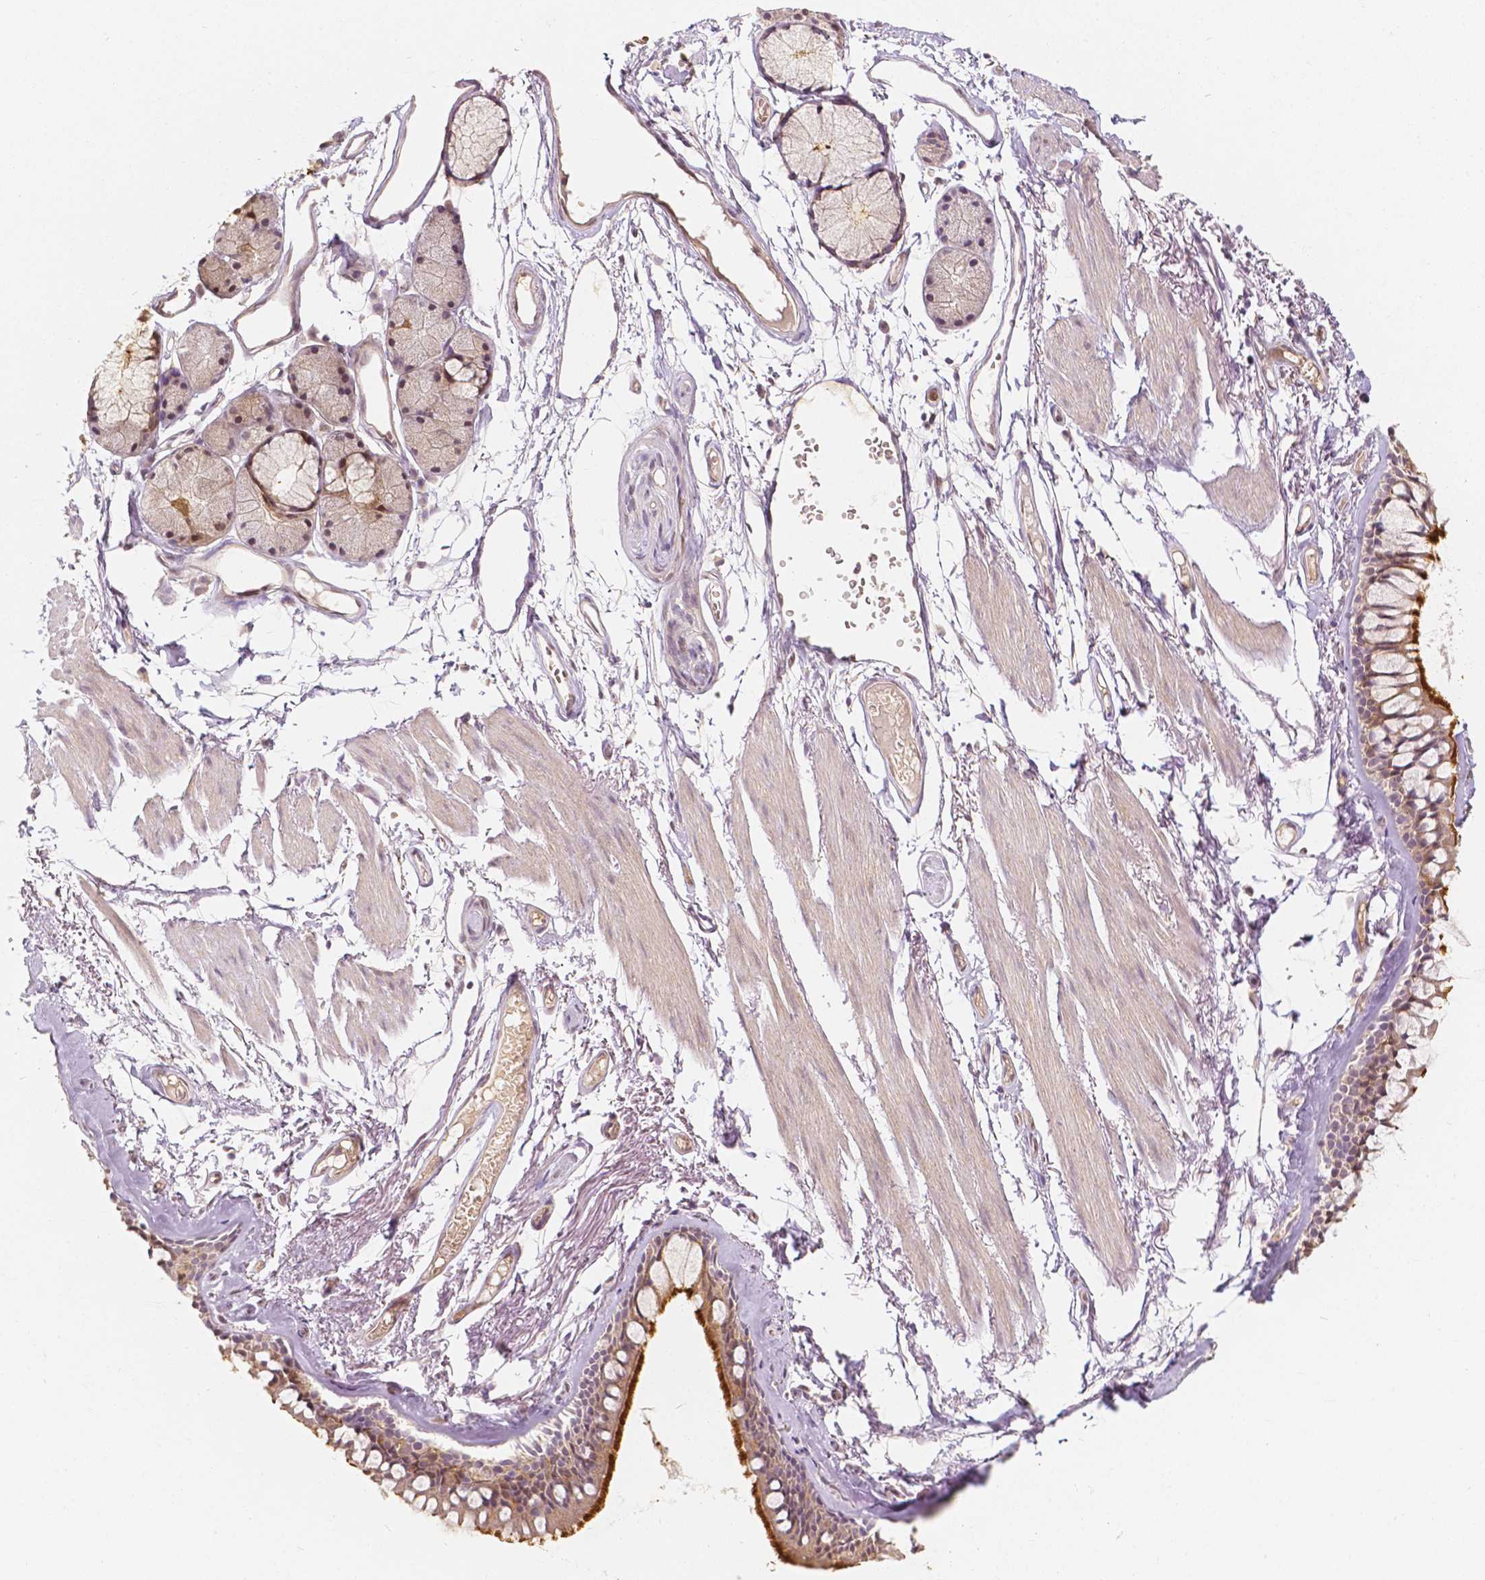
{"staining": {"intensity": "negative", "quantity": "none", "location": "none"}, "tissue": "soft tissue", "cell_type": "Chondrocytes", "image_type": "normal", "snomed": [{"axis": "morphology", "description": "Normal tissue, NOS"}, {"axis": "topography", "description": "Cartilage tissue"}, {"axis": "topography", "description": "Bronchus"}], "caption": "Immunohistochemistry (IHC) image of normal soft tissue stained for a protein (brown), which exhibits no staining in chondrocytes.", "gene": "NAPRT", "patient": {"sex": "female", "age": 79}}